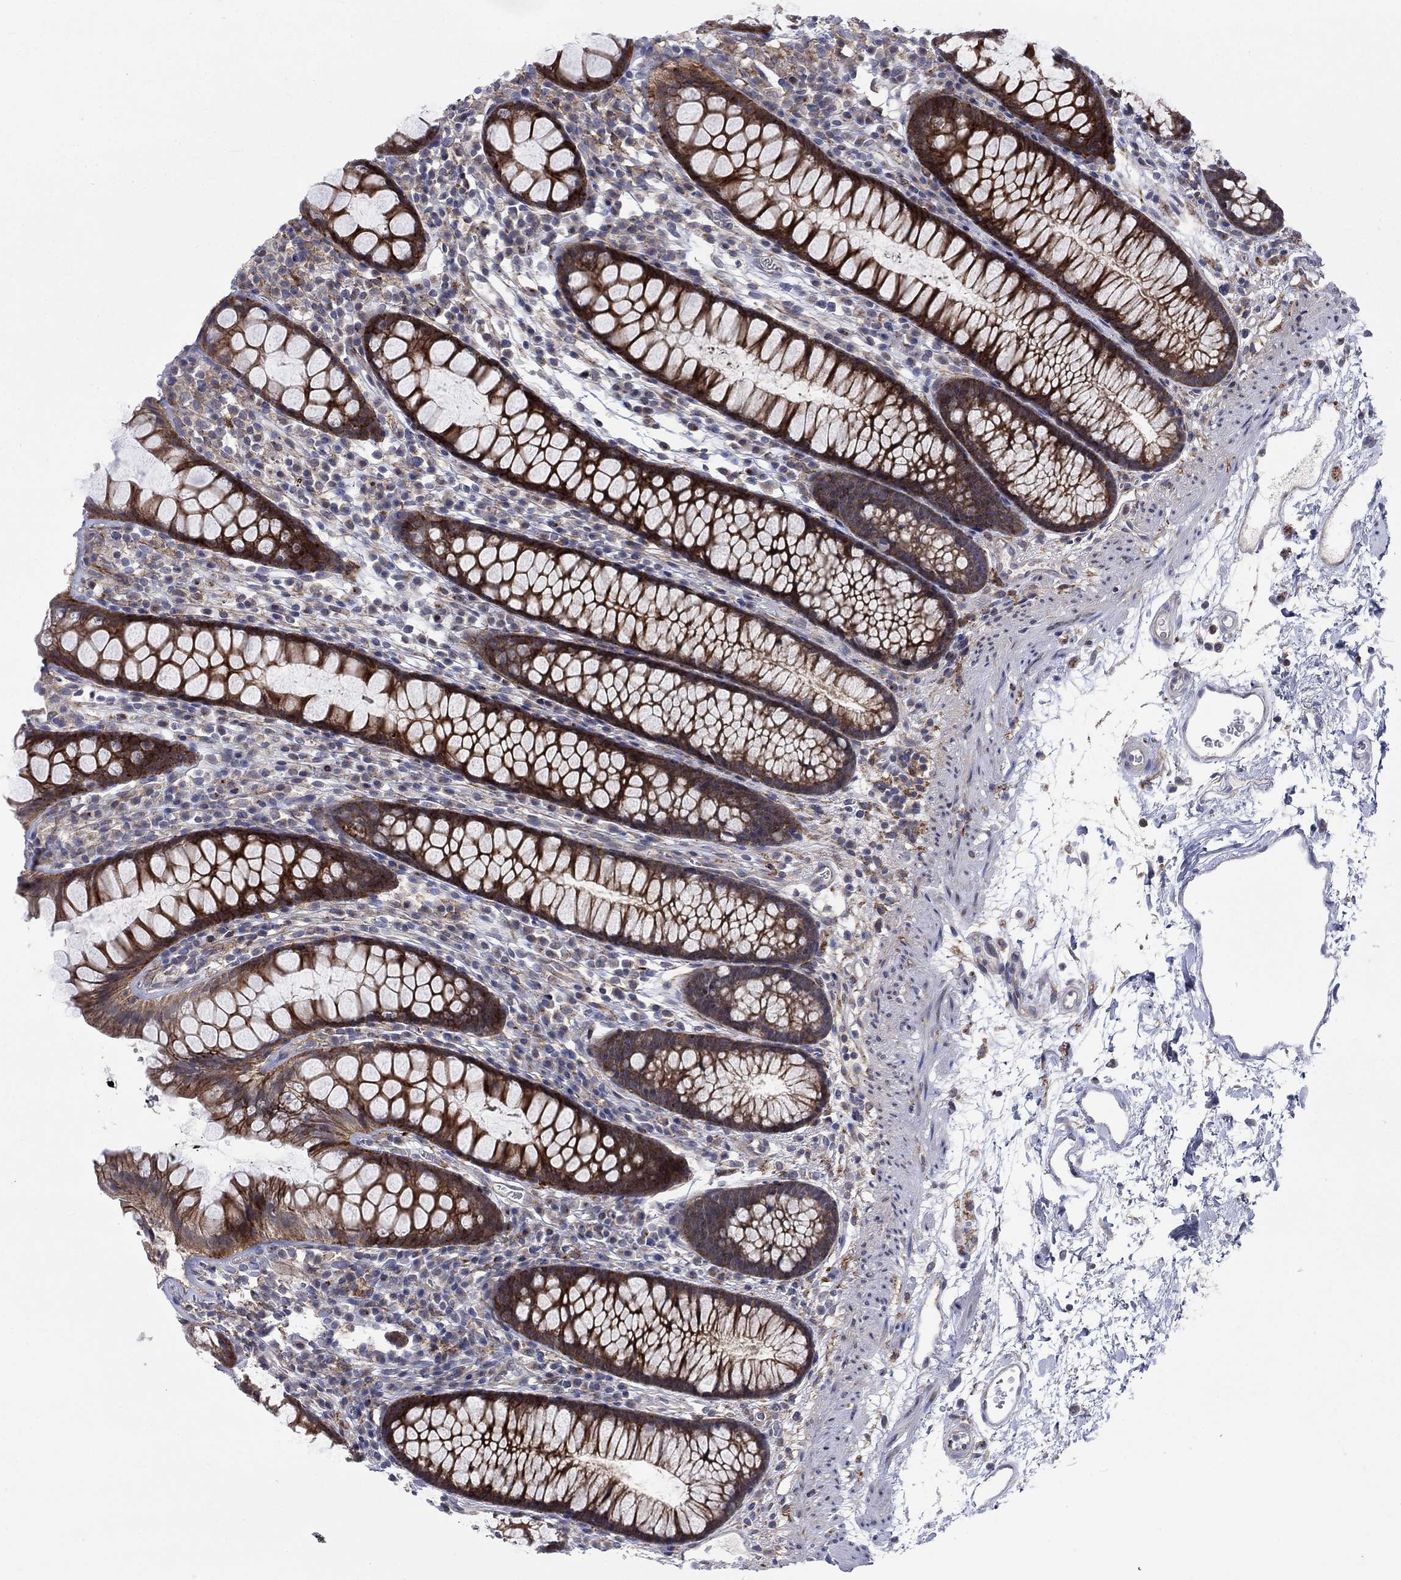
{"staining": {"intensity": "negative", "quantity": "none", "location": "none"}, "tissue": "colon", "cell_type": "Endothelial cells", "image_type": "normal", "snomed": [{"axis": "morphology", "description": "Normal tissue, NOS"}, {"axis": "topography", "description": "Colon"}], "caption": "Endothelial cells show no significant protein staining in normal colon. (DAB (3,3'-diaminobenzidine) immunohistochemistry (IHC) visualized using brightfield microscopy, high magnification).", "gene": "SLC35F2", "patient": {"sex": "male", "age": 76}}